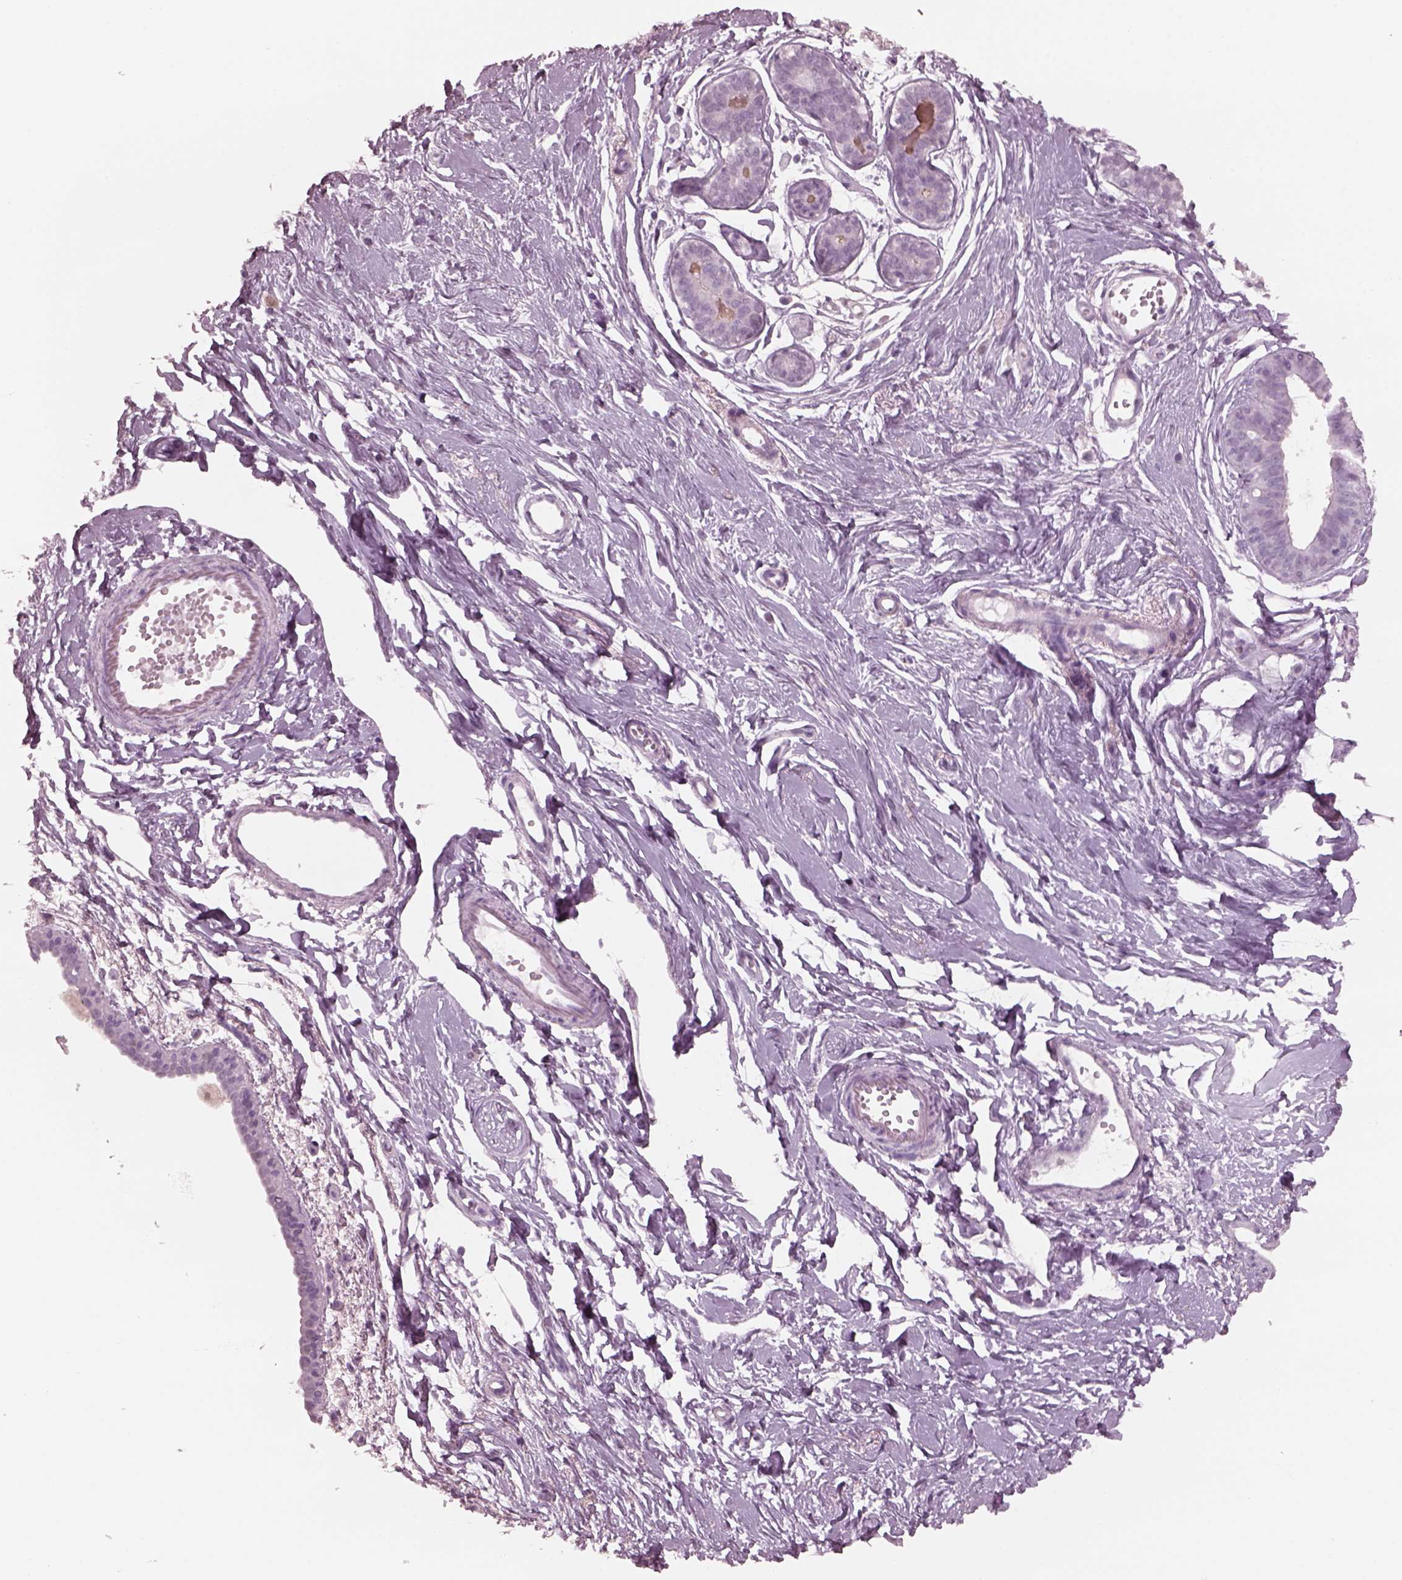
{"staining": {"intensity": "negative", "quantity": "none", "location": "none"}, "tissue": "breast", "cell_type": "Adipocytes", "image_type": "normal", "snomed": [{"axis": "morphology", "description": "Normal tissue, NOS"}, {"axis": "topography", "description": "Breast"}], "caption": "Micrograph shows no significant protein expression in adipocytes of benign breast. (IHC, brightfield microscopy, high magnification).", "gene": "C2orf81", "patient": {"sex": "female", "age": 49}}